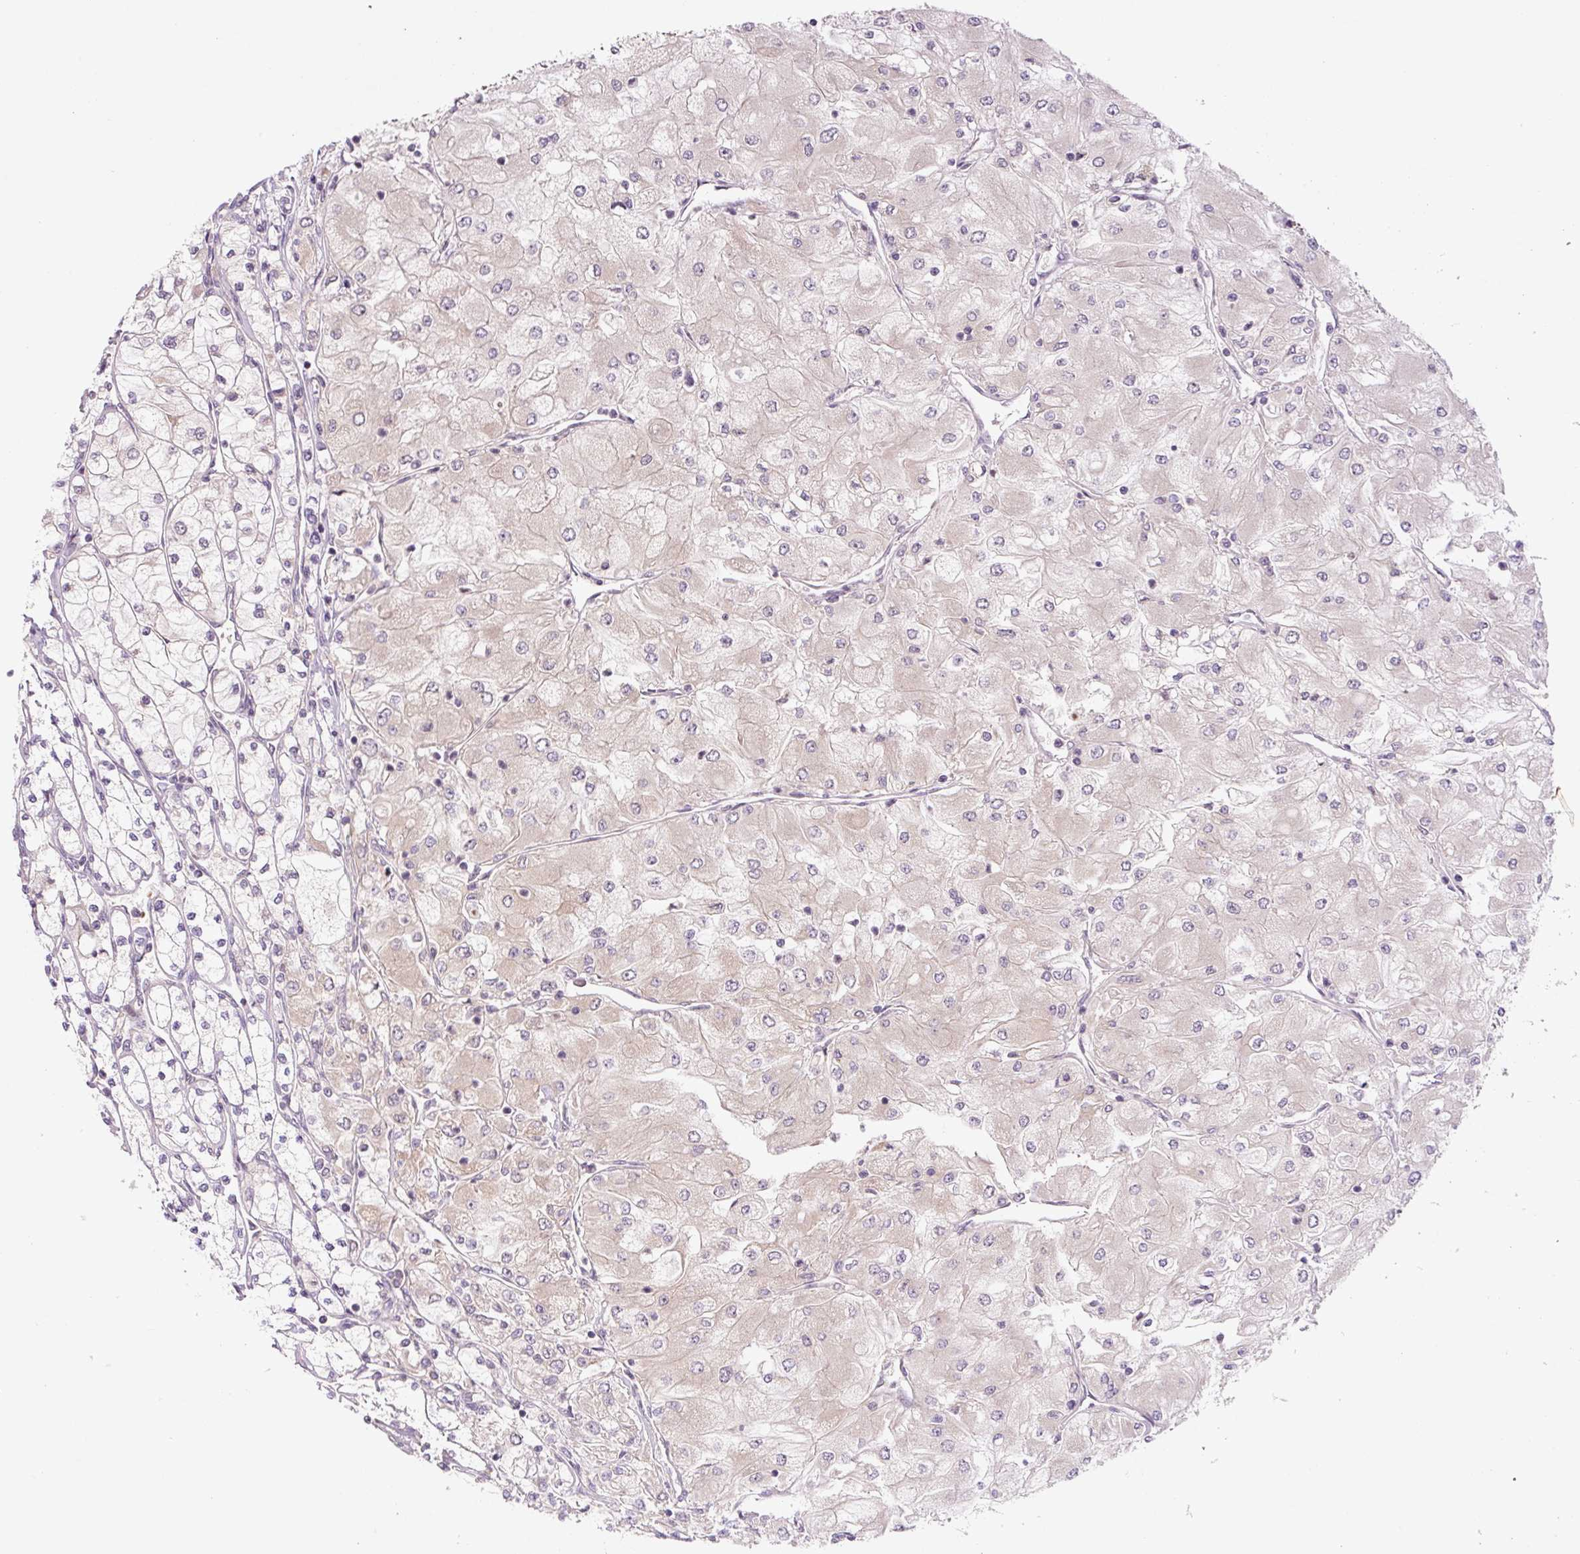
{"staining": {"intensity": "negative", "quantity": "none", "location": "none"}, "tissue": "renal cancer", "cell_type": "Tumor cells", "image_type": "cancer", "snomed": [{"axis": "morphology", "description": "Adenocarcinoma, NOS"}, {"axis": "topography", "description": "Kidney"}], "caption": "DAB (3,3'-diaminobenzidine) immunohistochemical staining of adenocarcinoma (renal) displays no significant staining in tumor cells.", "gene": "YIF1B", "patient": {"sex": "male", "age": 80}}